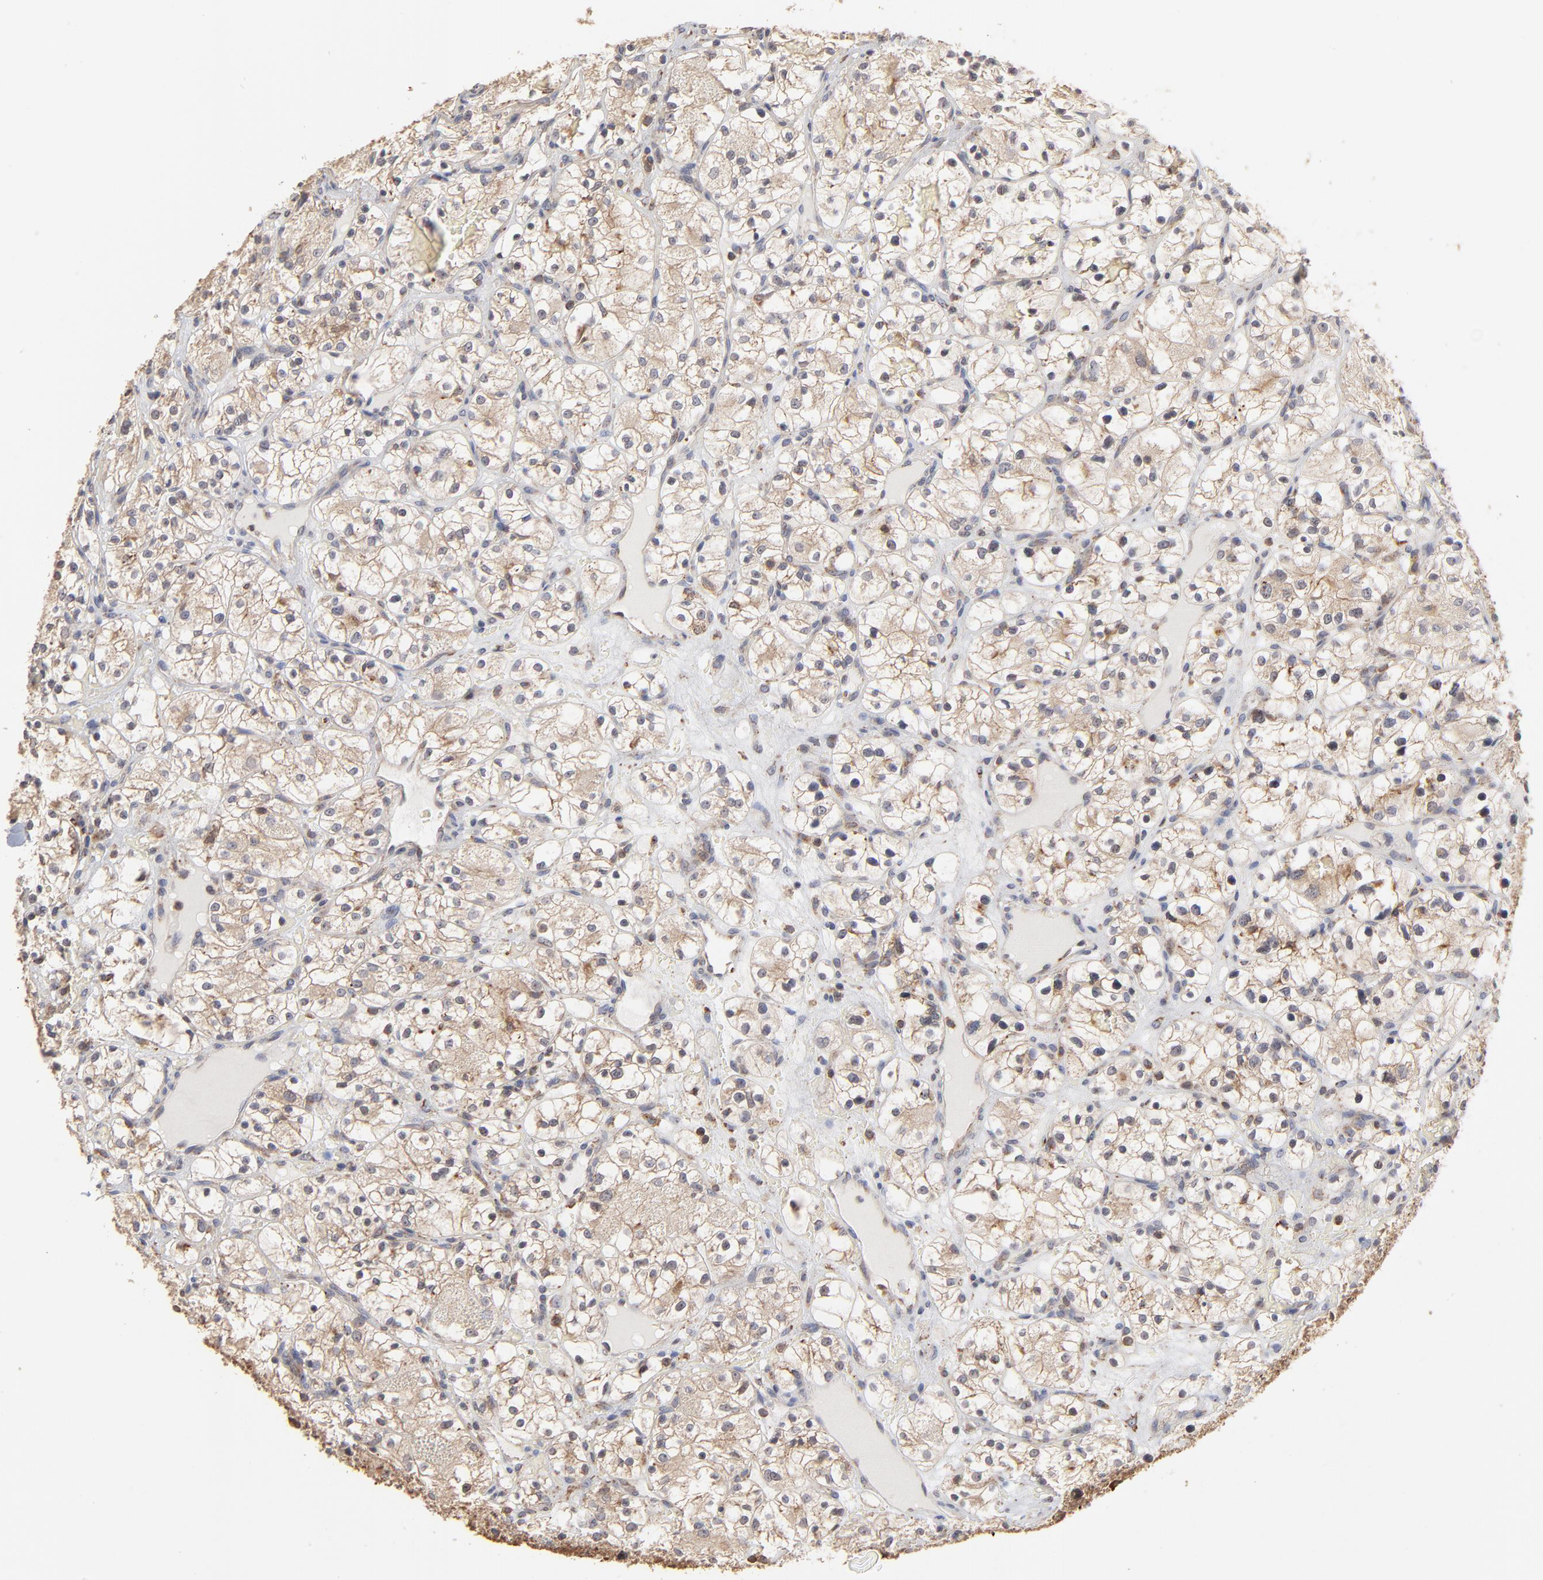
{"staining": {"intensity": "weak", "quantity": "25%-75%", "location": "cytoplasmic/membranous"}, "tissue": "renal cancer", "cell_type": "Tumor cells", "image_type": "cancer", "snomed": [{"axis": "morphology", "description": "Adenocarcinoma, NOS"}, {"axis": "topography", "description": "Kidney"}], "caption": "Renal cancer tissue exhibits weak cytoplasmic/membranous positivity in approximately 25%-75% of tumor cells Using DAB (brown) and hematoxylin (blue) stains, captured at high magnification using brightfield microscopy.", "gene": "RNF213", "patient": {"sex": "female", "age": 60}}